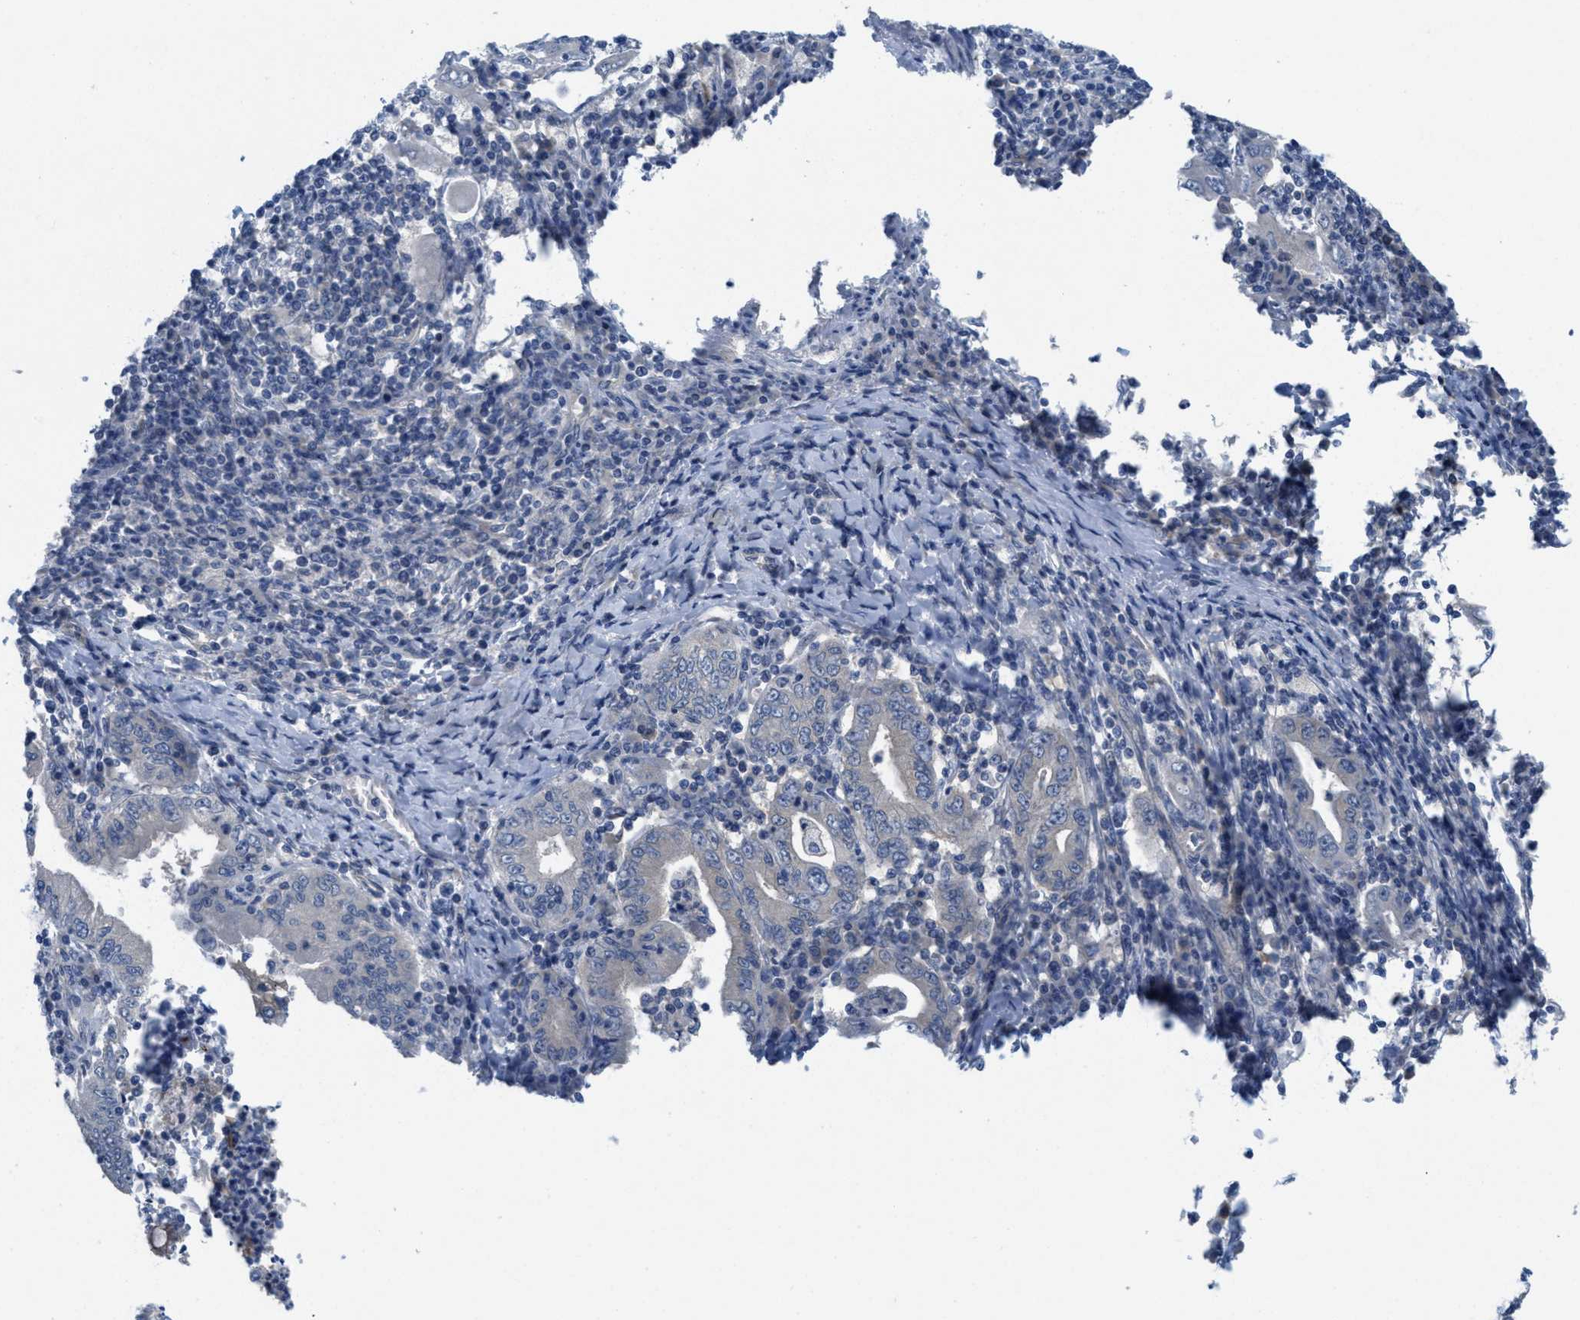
{"staining": {"intensity": "negative", "quantity": "none", "location": "none"}, "tissue": "stomach cancer", "cell_type": "Tumor cells", "image_type": "cancer", "snomed": [{"axis": "morphology", "description": "Normal tissue, NOS"}, {"axis": "morphology", "description": "Adenocarcinoma, NOS"}, {"axis": "topography", "description": "Esophagus"}, {"axis": "topography", "description": "Stomach, upper"}, {"axis": "topography", "description": "Peripheral nerve tissue"}], "caption": "DAB immunohistochemical staining of stomach cancer exhibits no significant positivity in tumor cells. Nuclei are stained in blue.", "gene": "ZFYVE9", "patient": {"sex": "male", "age": 62}}